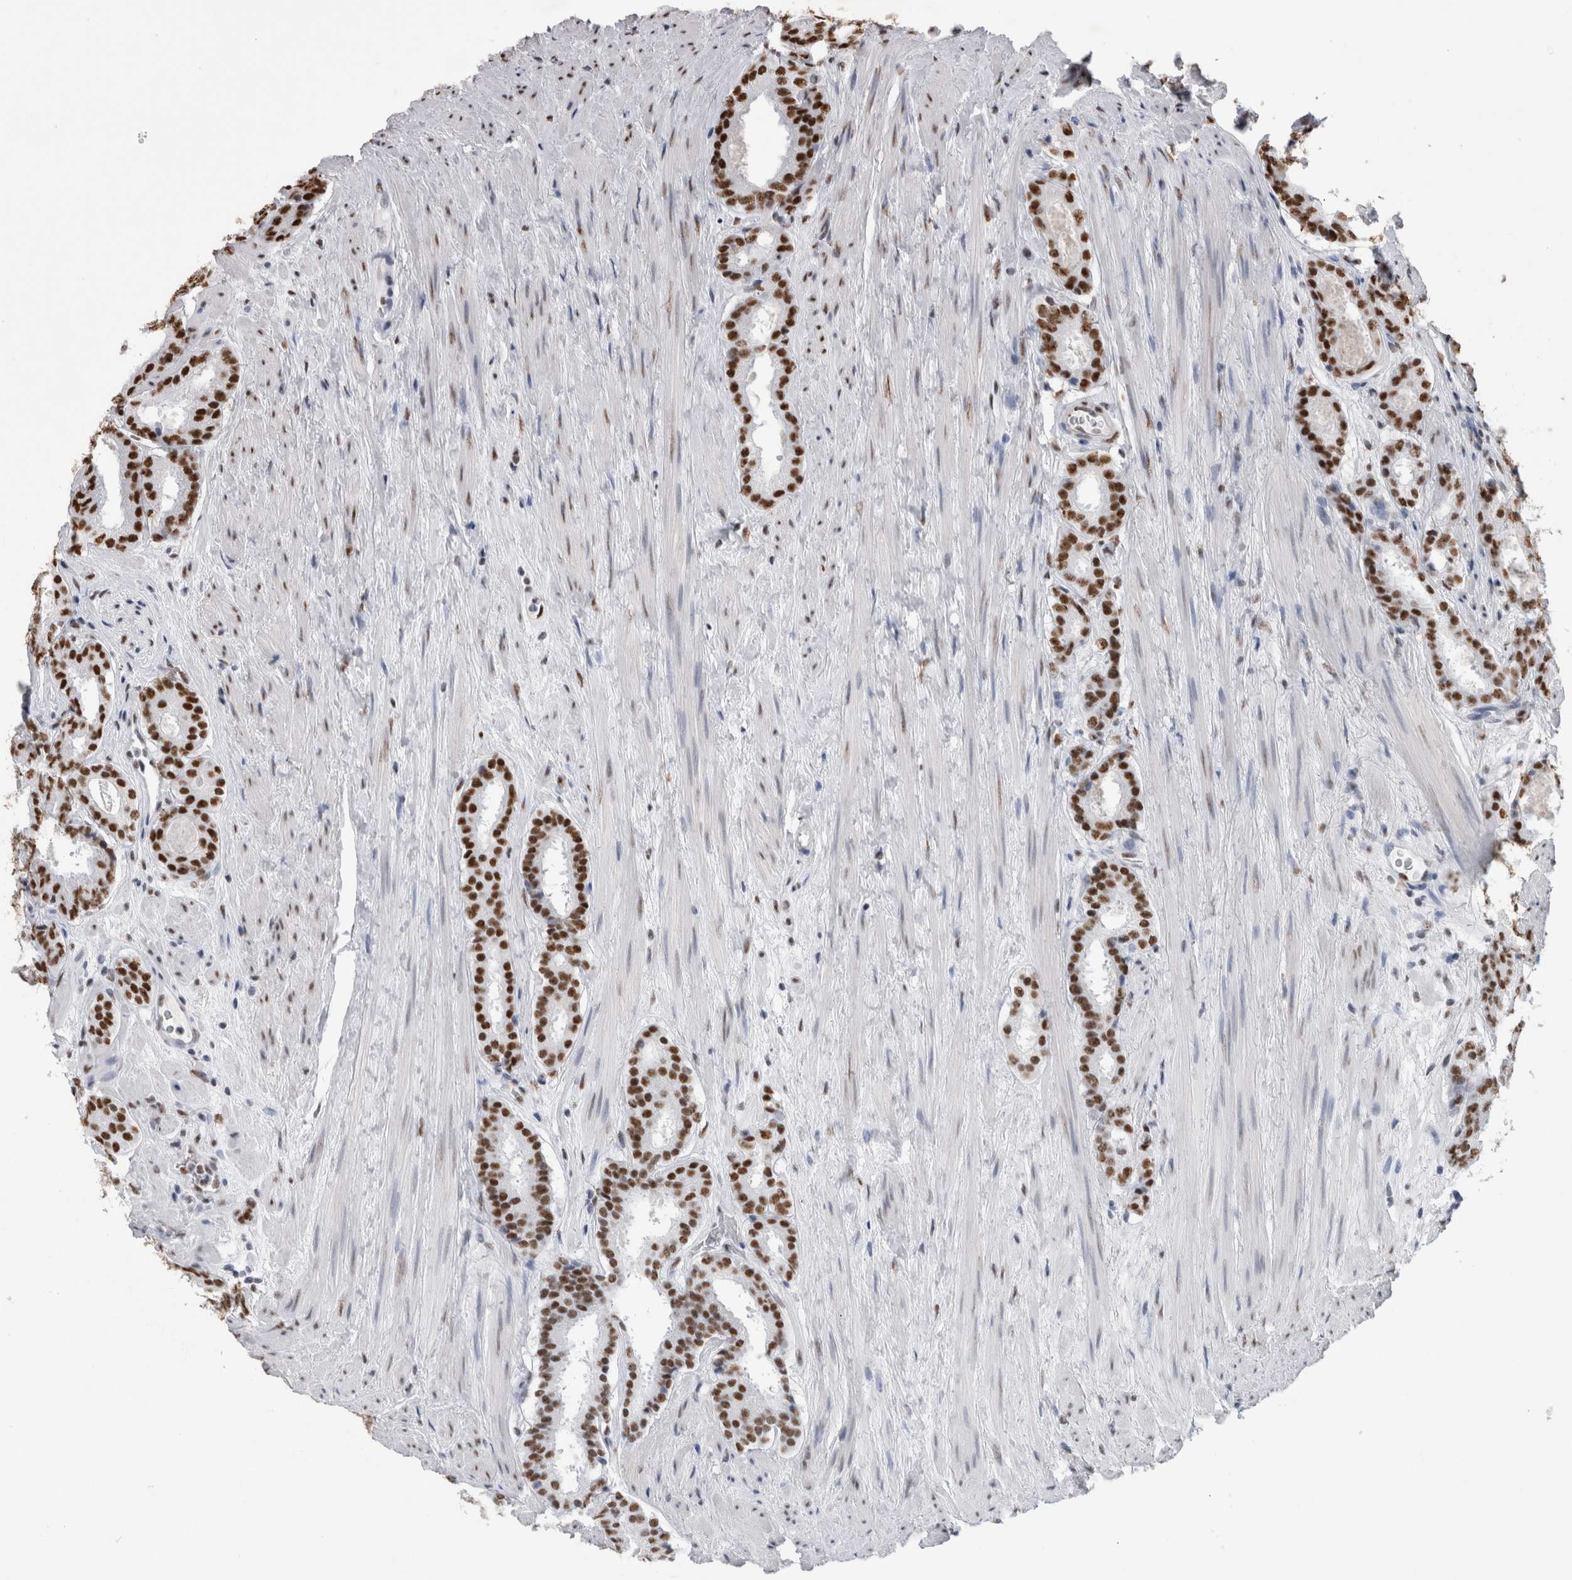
{"staining": {"intensity": "strong", "quantity": "25%-75%", "location": "nuclear"}, "tissue": "prostate cancer", "cell_type": "Tumor cells", "image_type": "cancer", "snomed": [{"axis": "morphology", "description": "Adenocarcinoma, Low grade"}, {"axis": "topography", "description": "Prostate"}], "caption": "Immunohistochemistry staining of low-grade adenocarcinoma (prostate), which reveals high levels of strong nuclear staining in approximately 25%-75% of tumor cells indicating strong nuclear protein positivity. The staining was performed using DAB (3,3'-diaminobenzidine) (brown) for protein detection and nuclei were counterstained in hematoxylin (blue).", "gene": "ALPK3", "patient": {"sex": "male", "age": 69}}